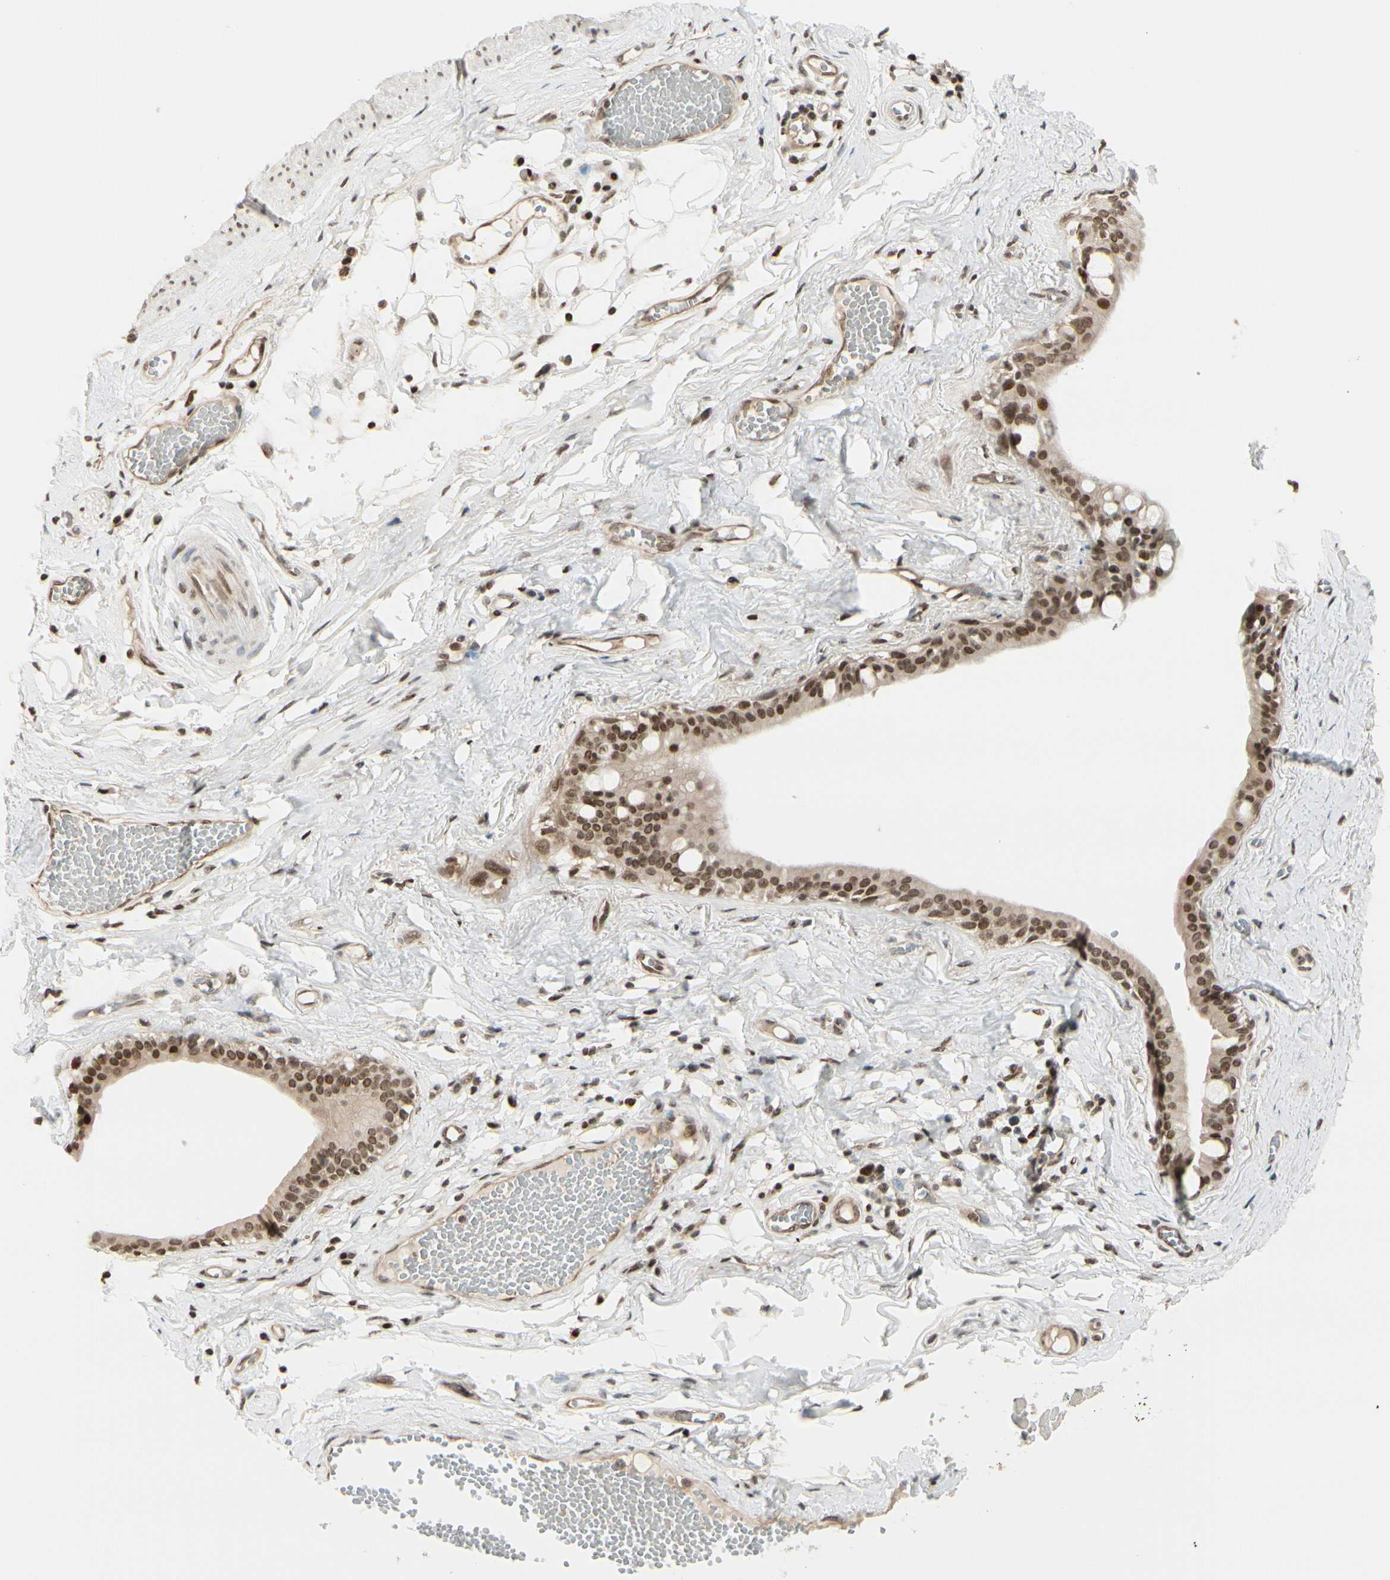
{"staining": {"intensity": "moderate", "quantity": ">75%", "location": "nuclear"}, "tissue": "adipose tissue", "cell_type": "Adipocytes", "image_type": "normal", "snomed": [{"axis": "morphology", "description": "Normal tissue, NOS"}, {"axis": "morphology", "description": "Inflammation, NOS"}, {"axis": "topography", "description": "Vascular tissue"}, {"axis": "topography", "description": "Salivary gland"}], "caption": "About >75% of adipocytes in normal adipose tissue demonstrate moderate nuclear protein positivity as visualized by brown immunohistochemical staining.", "gene": "SUFU", "patient": {"sex": "female", "age": 75}}